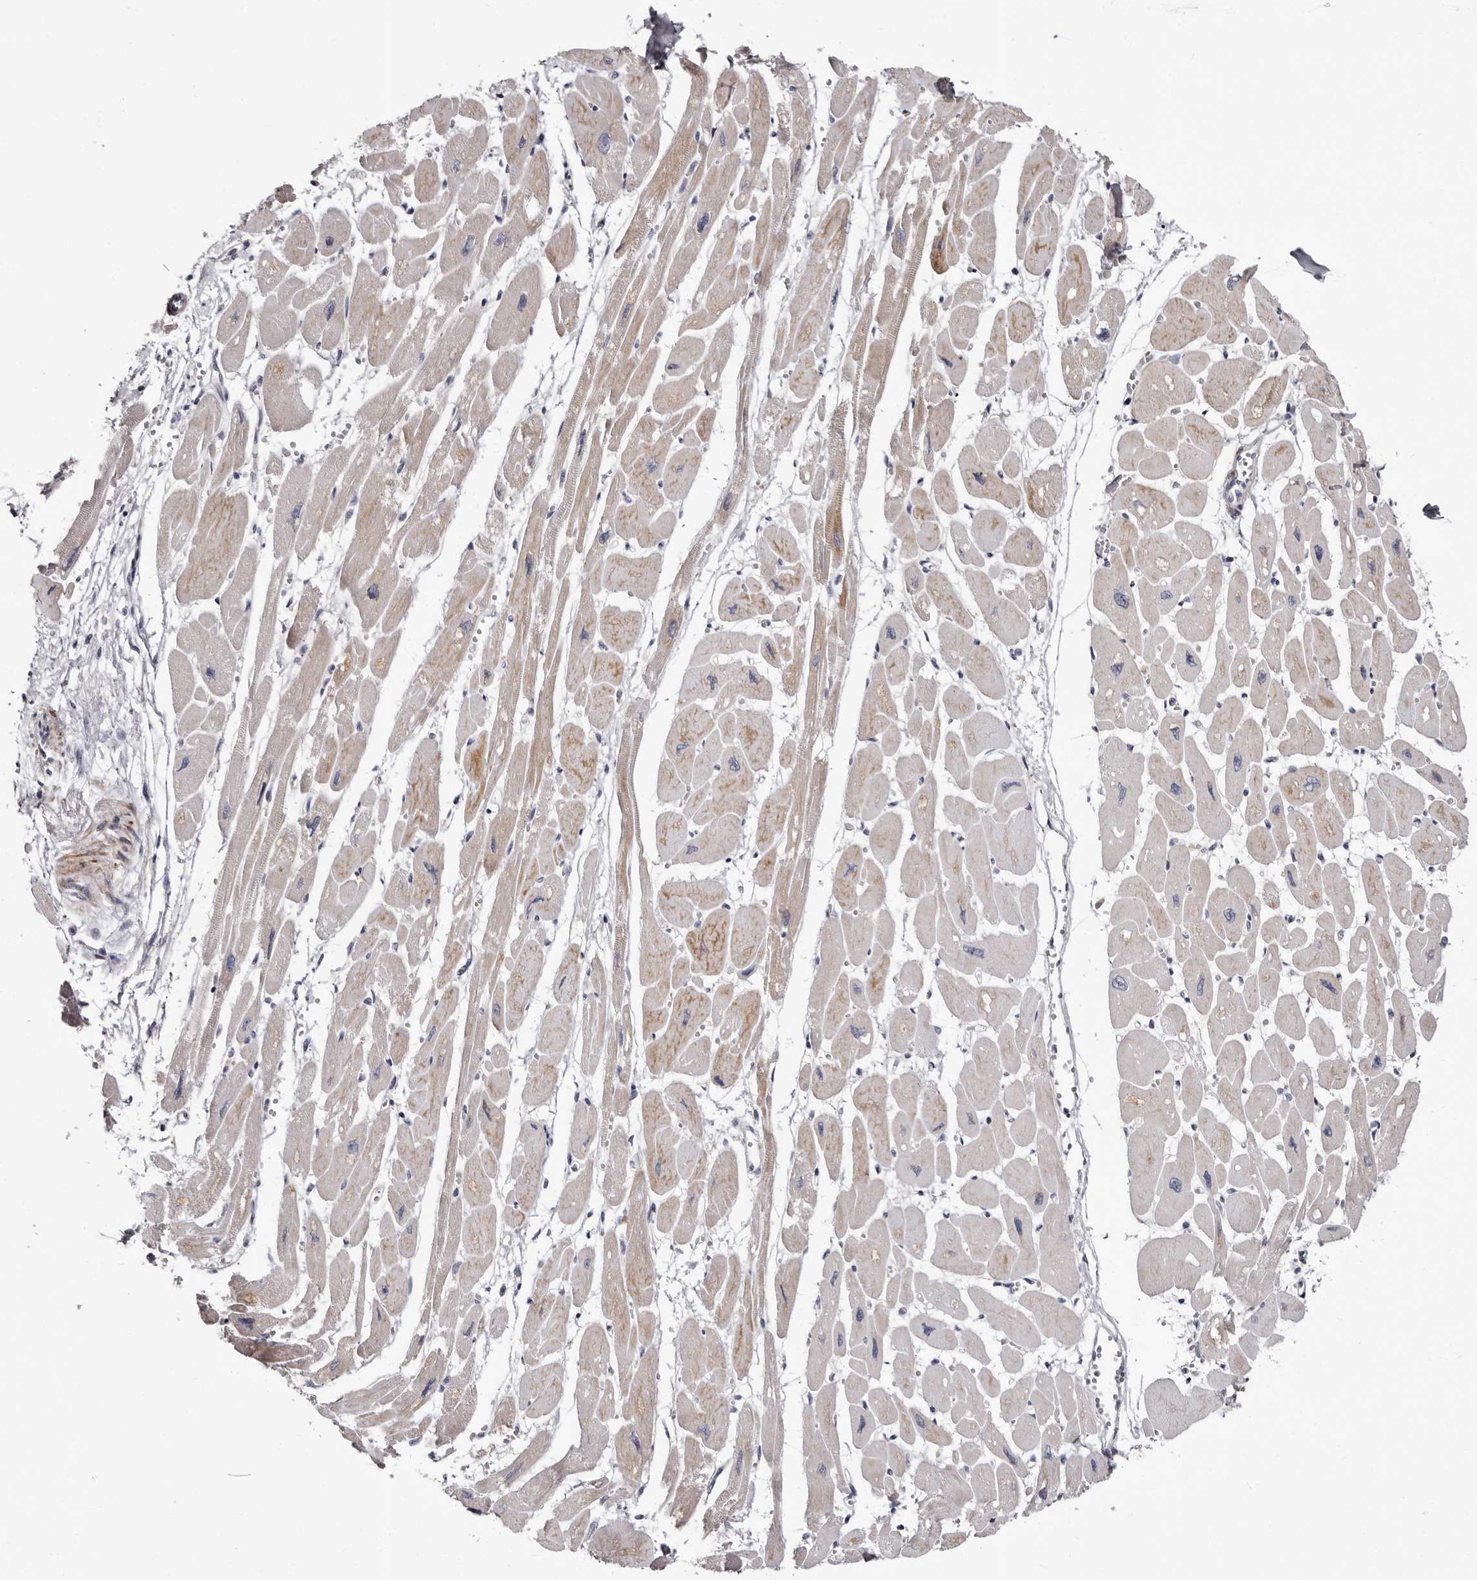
{"staining": {"intensity": "weak", "quantity": "25%-75%", "location": "cytoplasmic/membranous"}, "tissue": "heart muscle", "cell_type": "Cardiomyocytes", "image_type": "normal", "snomed": [{"axis": "morphology", "description": "Normal tissue, NOS"}, {"axis": "topography", "description": "Heart"}], "caption": "The image exhibits immunohistochemical staining of normal heart muscle. There is weak cytoplasmic/membranous staining is appreciated in approximately 25%-75% of cardiomyocytes.", "gene": "PHF20L1", "patient": {"sex": "female", "age": 54}}